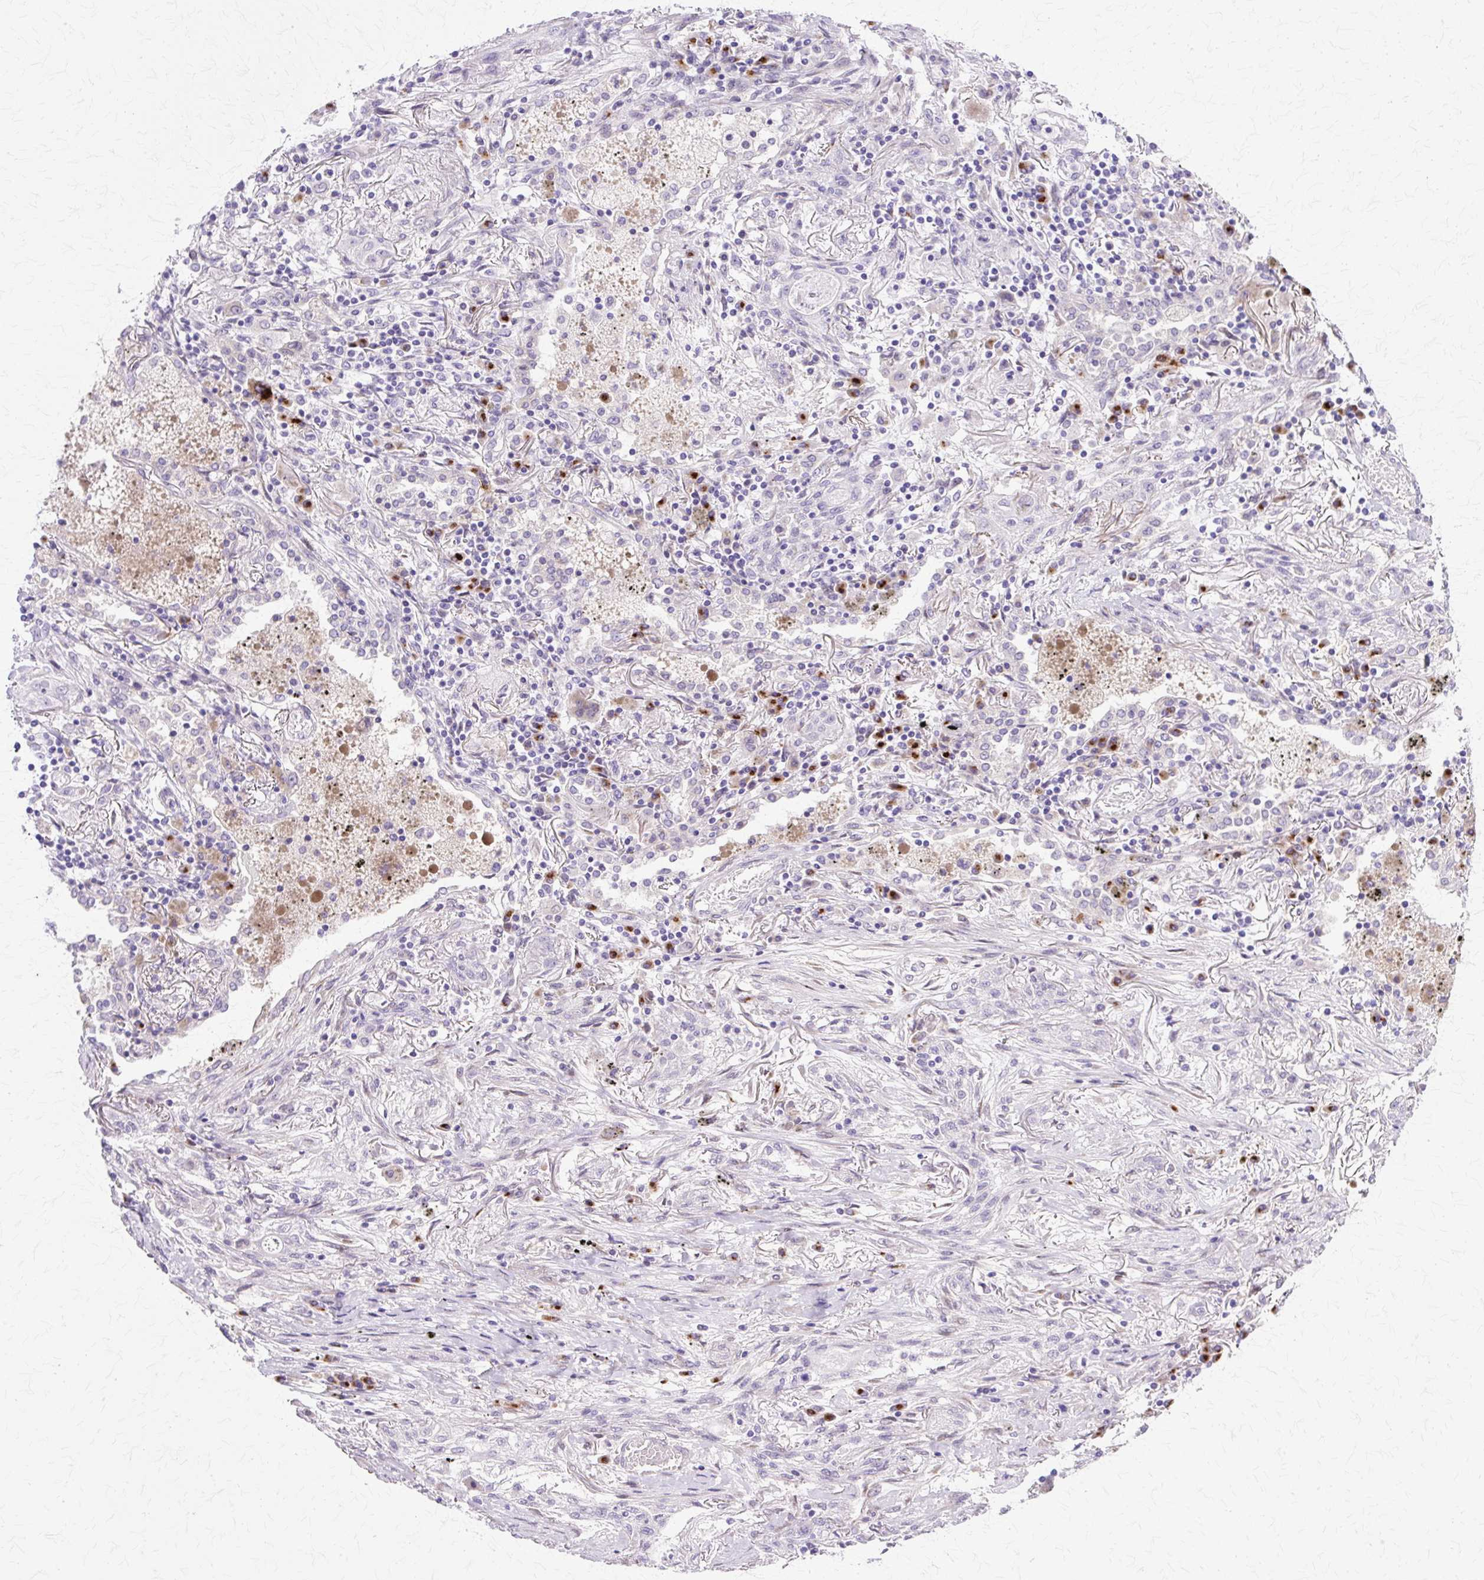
{"staining": {"intensity": "negative", "quantity": "none", "location": "none"}, "tissue": "lung cancer", "cell_type": "Tumor cells", "image_type": "cancer", "snomed": [{"axis": "morphology", "description": "Squamous cell carcinoma, NOS"}, {"axis": "topography", "description": "Lung"}], "caption": "There is no significant staining in tumor cells of lung squamous cell carcinoma.", "gene": "TBC1D3G", "patient": {"sex": "female", "age": 47}}